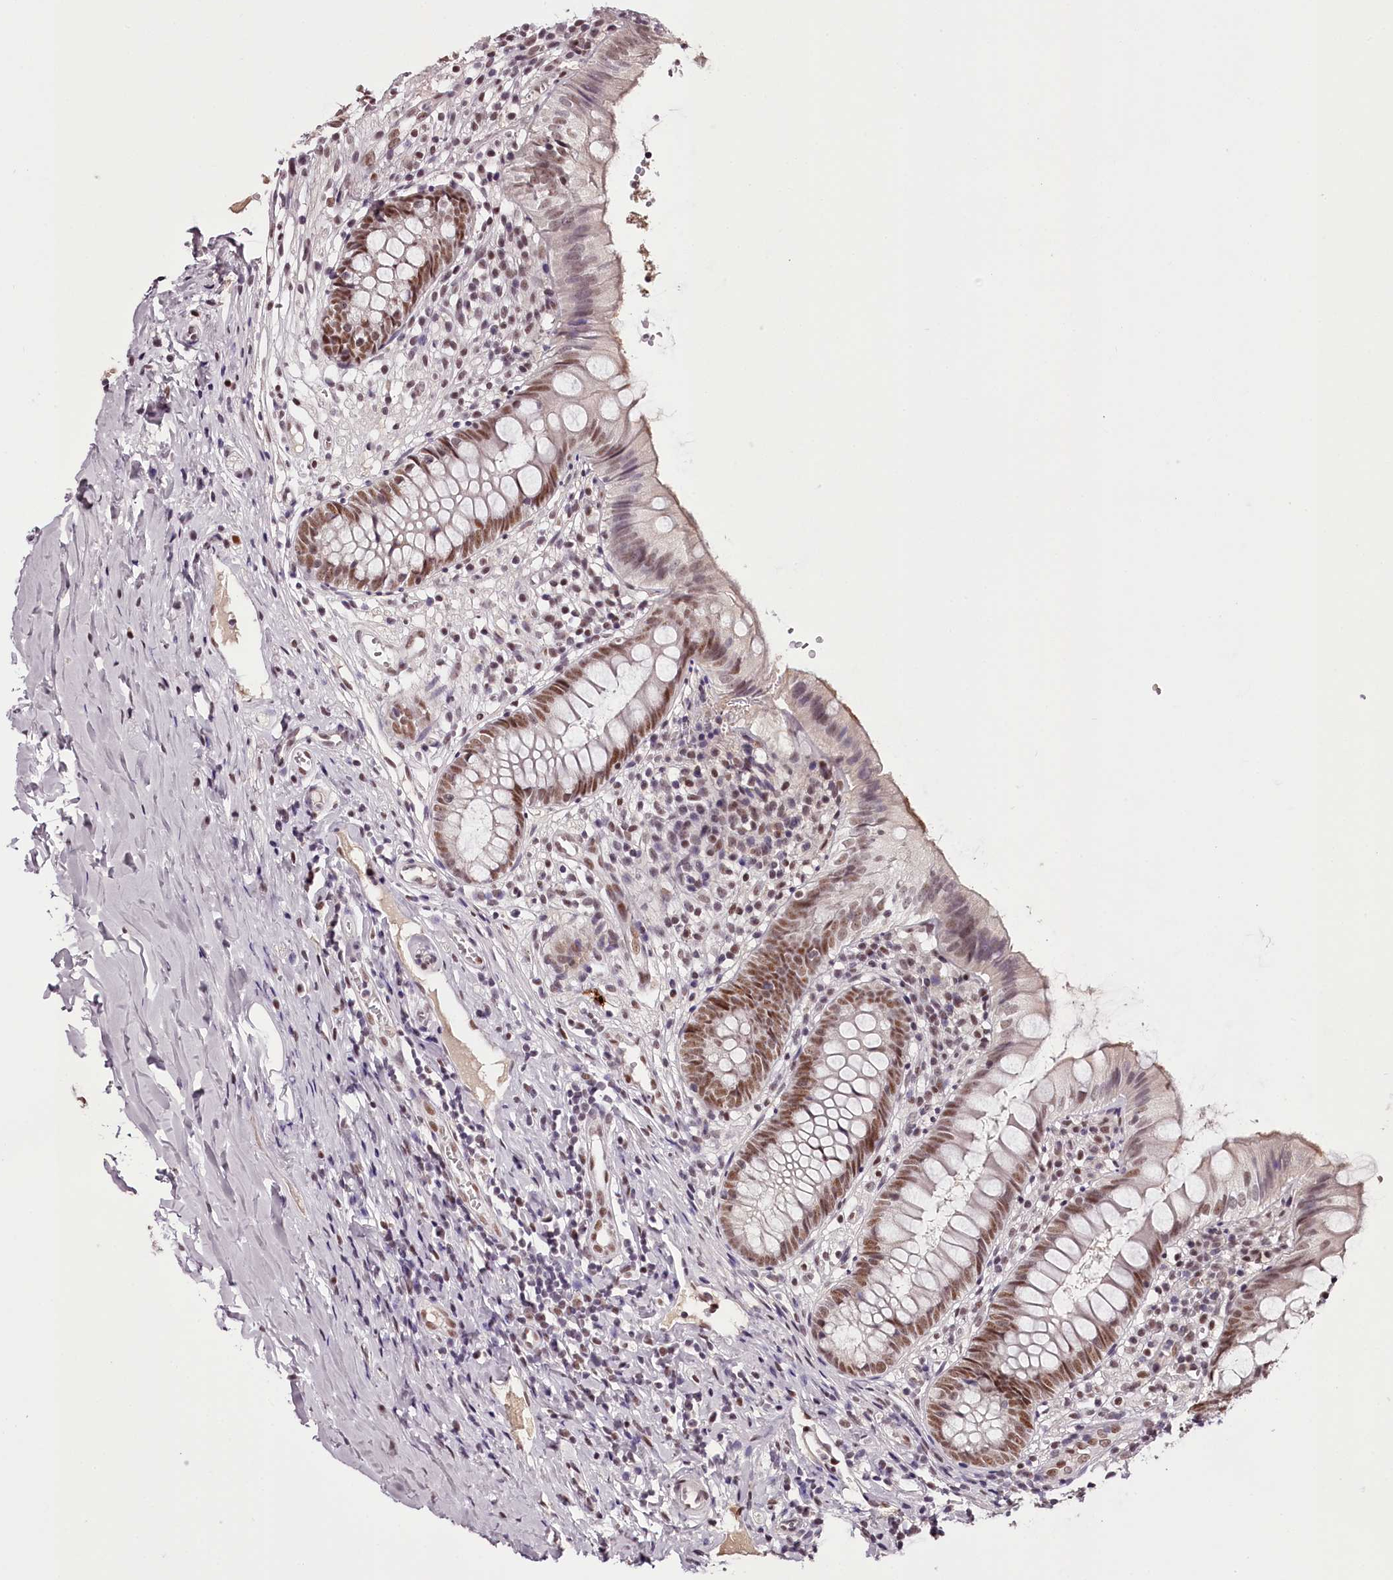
{"staining": {"intensity": "moderate", "quantity": ">75%", "location": "nuclear"}, "tissue": "appendix", "cell_type": "Glandular cells", "image_type": "normal", "snomed": [{"axis": "morphology", "description": "Normal tissue, NOS"}, {"axis": "topography", "description": "Appendix"}], "caption": "A photomicrograph showing moderate nuclear expression in approximately >75% of glandular cells in benign appendix, as visualized by brown immunohistochemical staining.", "gene": "TTC33", "patient": {"sex": "male", "age": 8}}